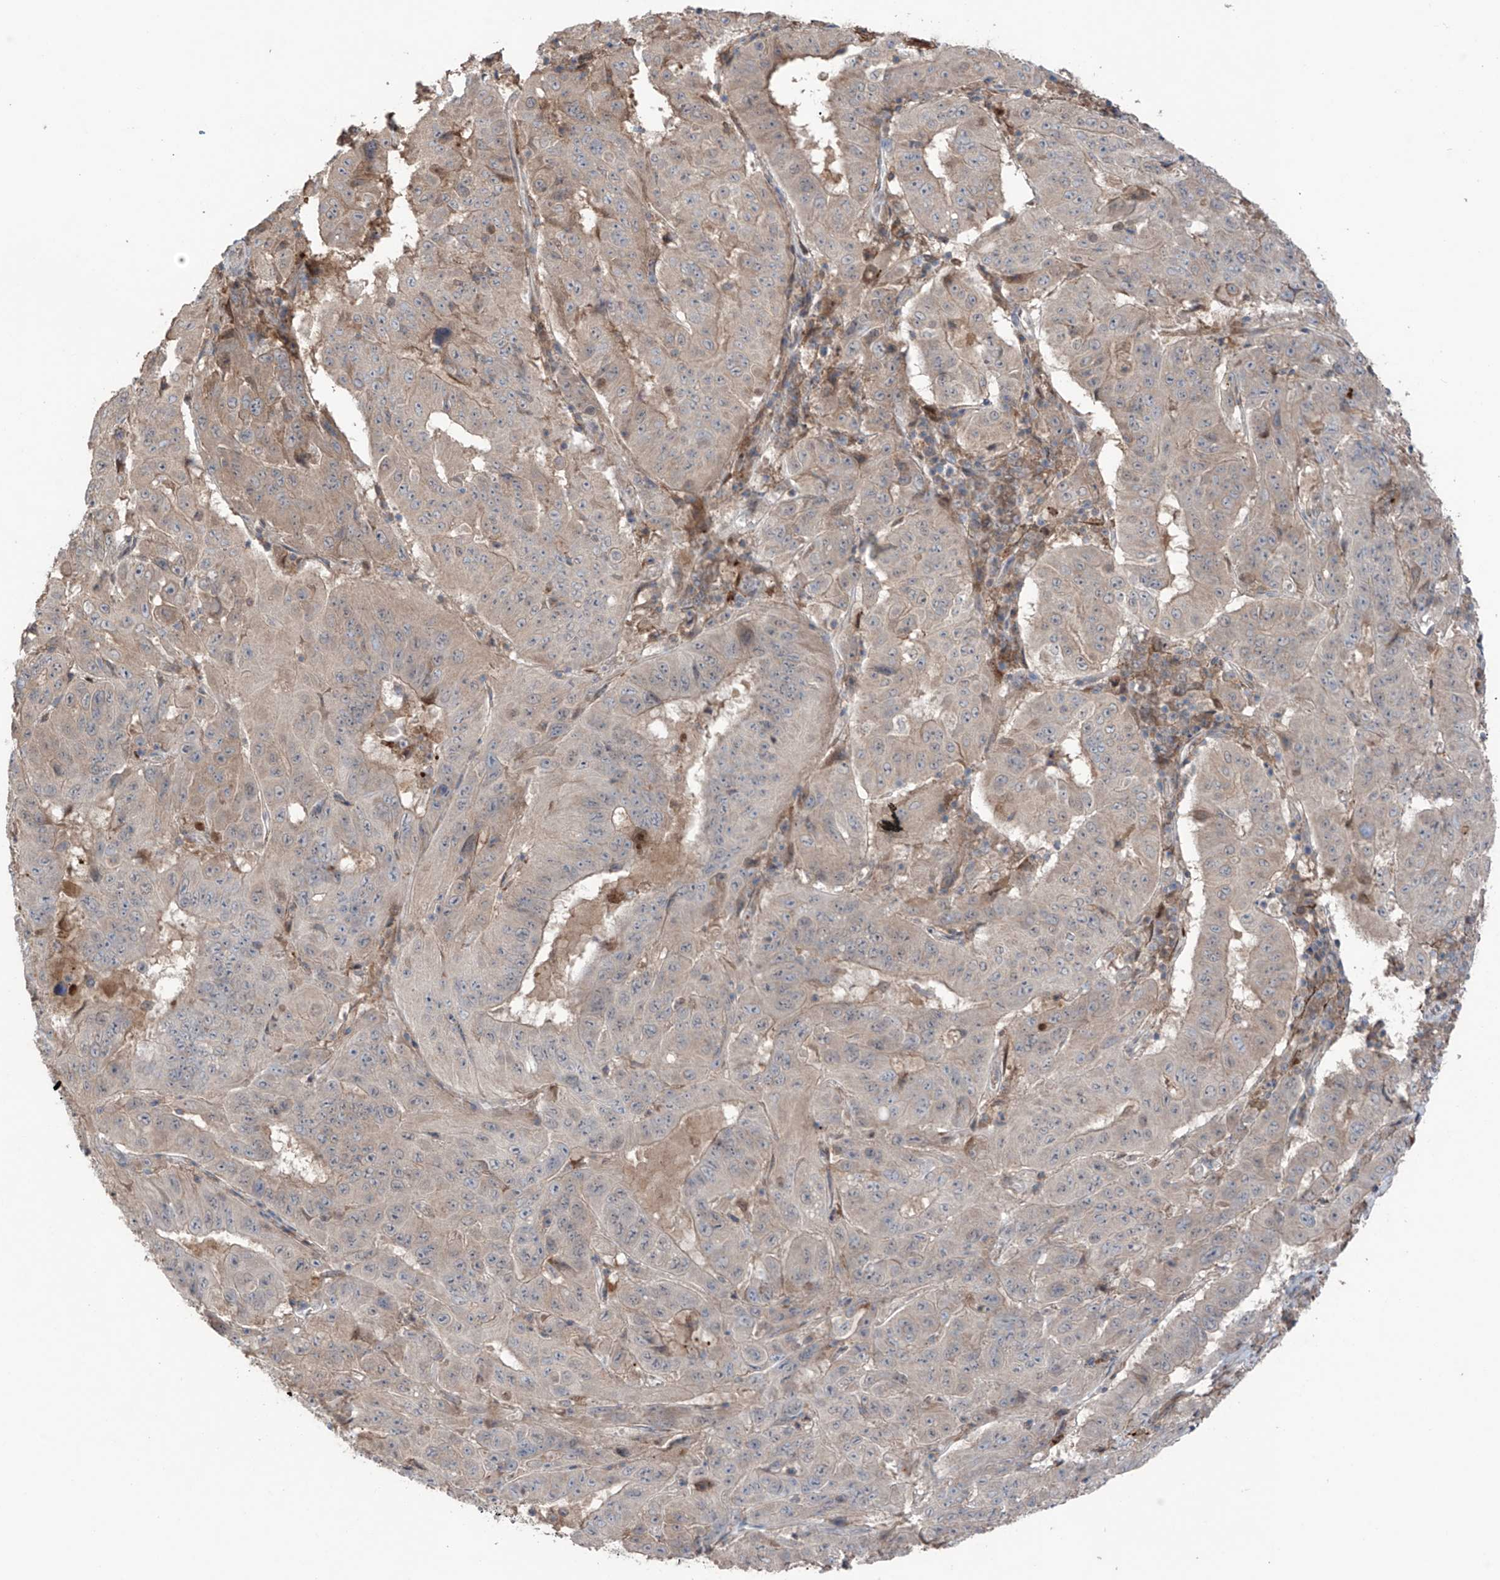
{"staining": {"intensity": "weak", "quantity": "<25%", "location": "cytoplasmic/membranous"}, "tissue": "pancreatic cancer", "cell_type": "Tumor cells", "image_type": "cancer", "snomed": [{"axis": "morphology", "description": "Adenocarcinoma, NOS"}, {"axis": "topography", "description": "Pancreas"}], "caption": "Tumor cells show no significant protein expression in pancreatic adenocarcinoma.", "gene": "SAMD3", "patient": {"sex": "male", "age": 63}}